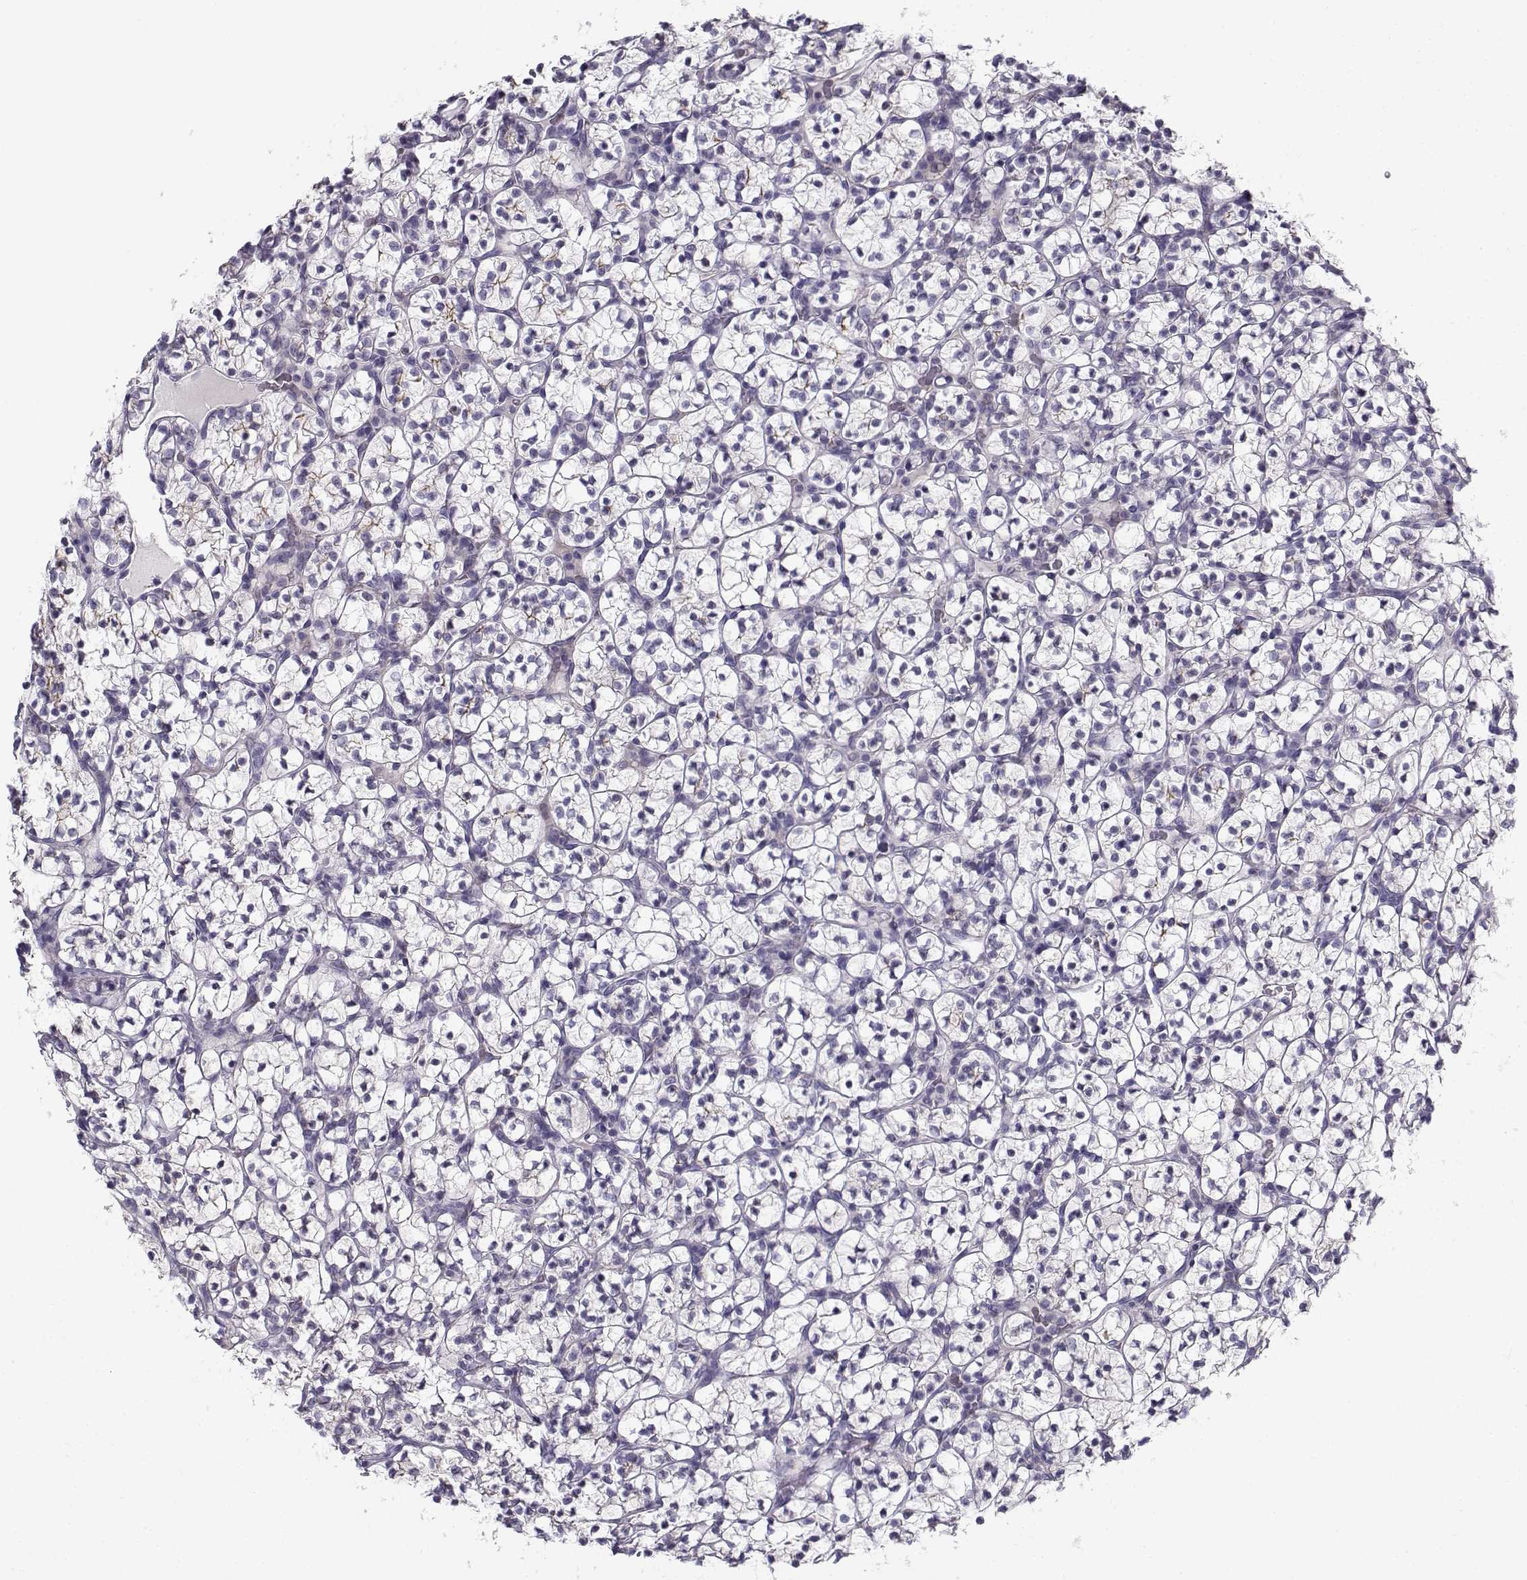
{"staining": {"intensity": "weak", "quantity": "<25%", "location": "cytoplasmic/membranous"}, "tissue": "renal cancer", "cell_type": "Tumor cells", "image_type": "cancer", "snomed": [{"axis": "morphology", "description": "Adenocarcinoma, NOS"}, {"axis": "topography", "description": "Kidney"}], "caption": "Tumor cells are negative for brown protein staining in adenocarcinoma (renal).", "gene": "CREB3L3", "patient": {"sex": "female", "age": 89}}